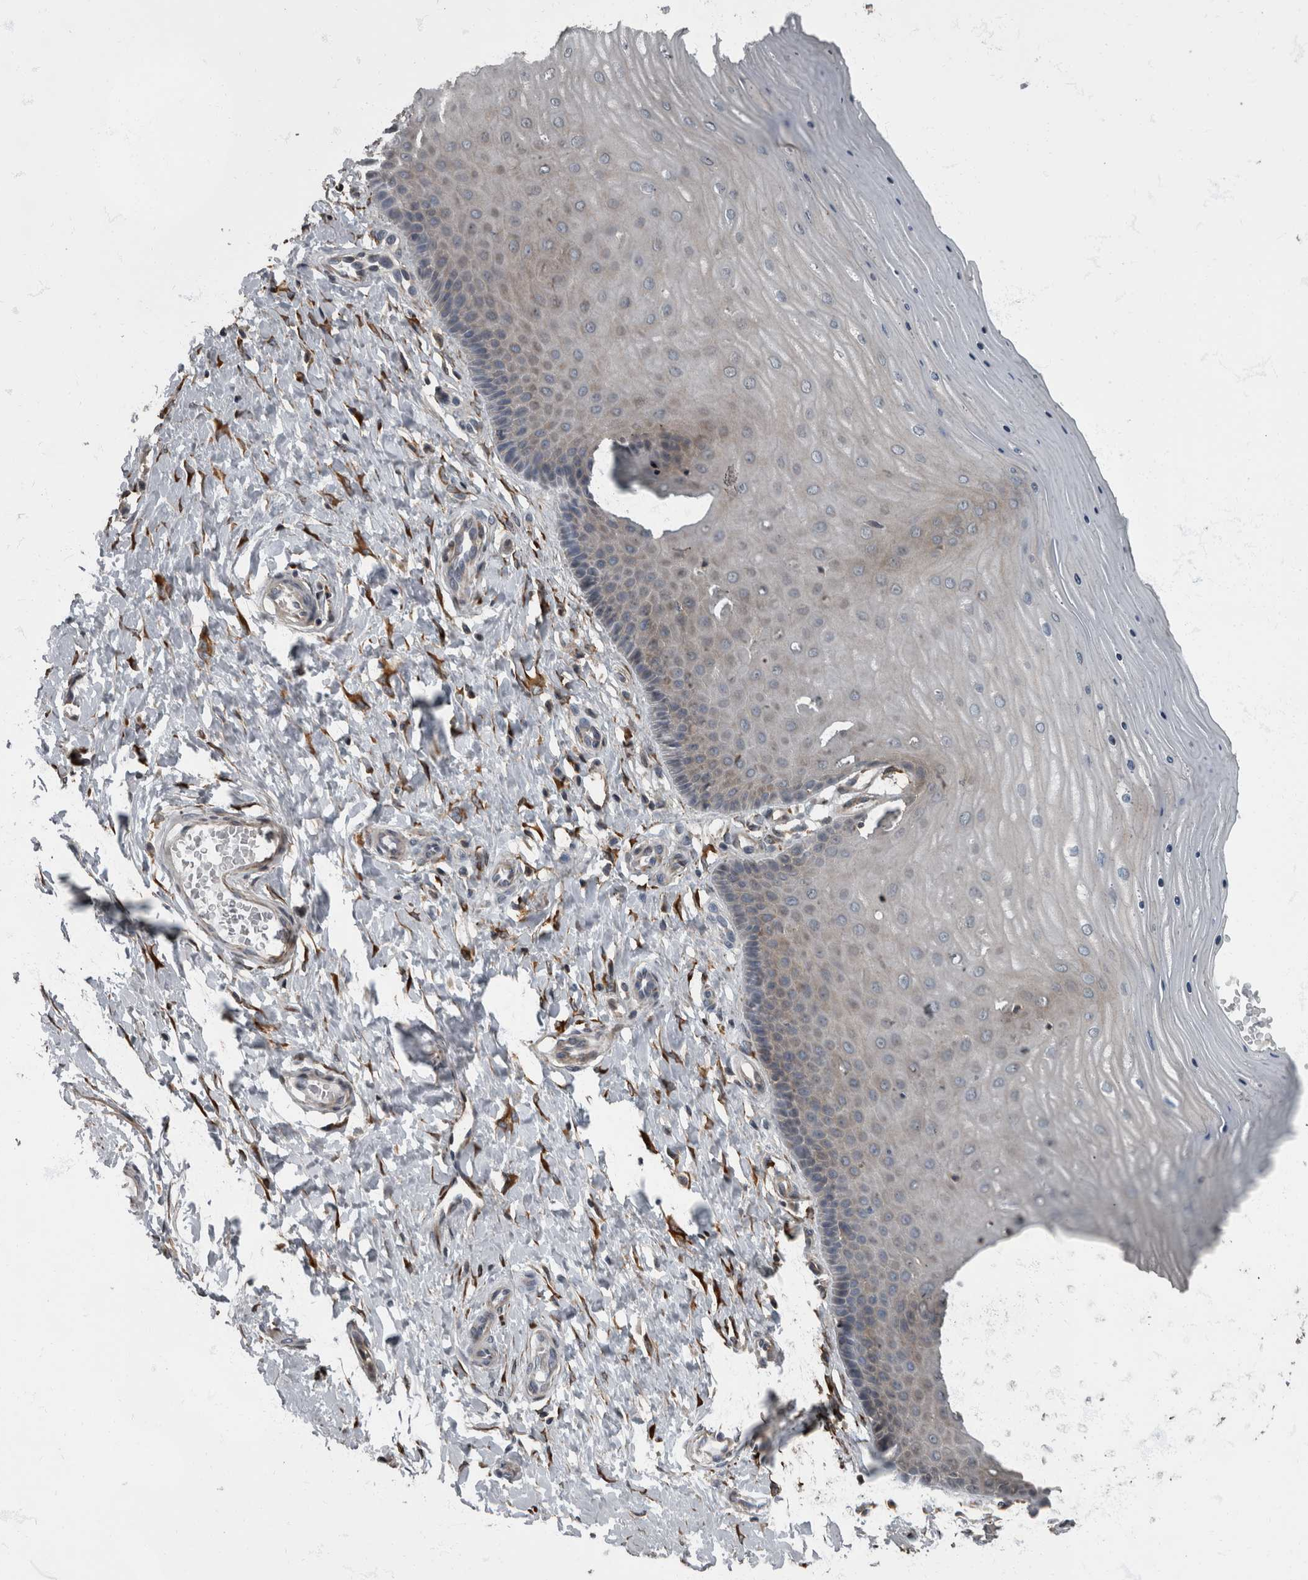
{"staining": {"intensity": "strong", "quantity": ">75%", "location": "cytoplasmic/membranous"}, "tissue": "cervix", "cell_type": "Glandular cells", "image_type": "normal", "snomed": [{"axis": "morphology", "description": "Normal tissue, NOS"}, {"axis": "topography", "description": "Cervix"}], "caption": "Strong cytoplasmic/membranous staining for a protein is present in about >75% of glandular cells of benign cervix using immunohistochemistry.", "gene": "RABGGTB", "patient": {"sex": "female", "age": 55}}